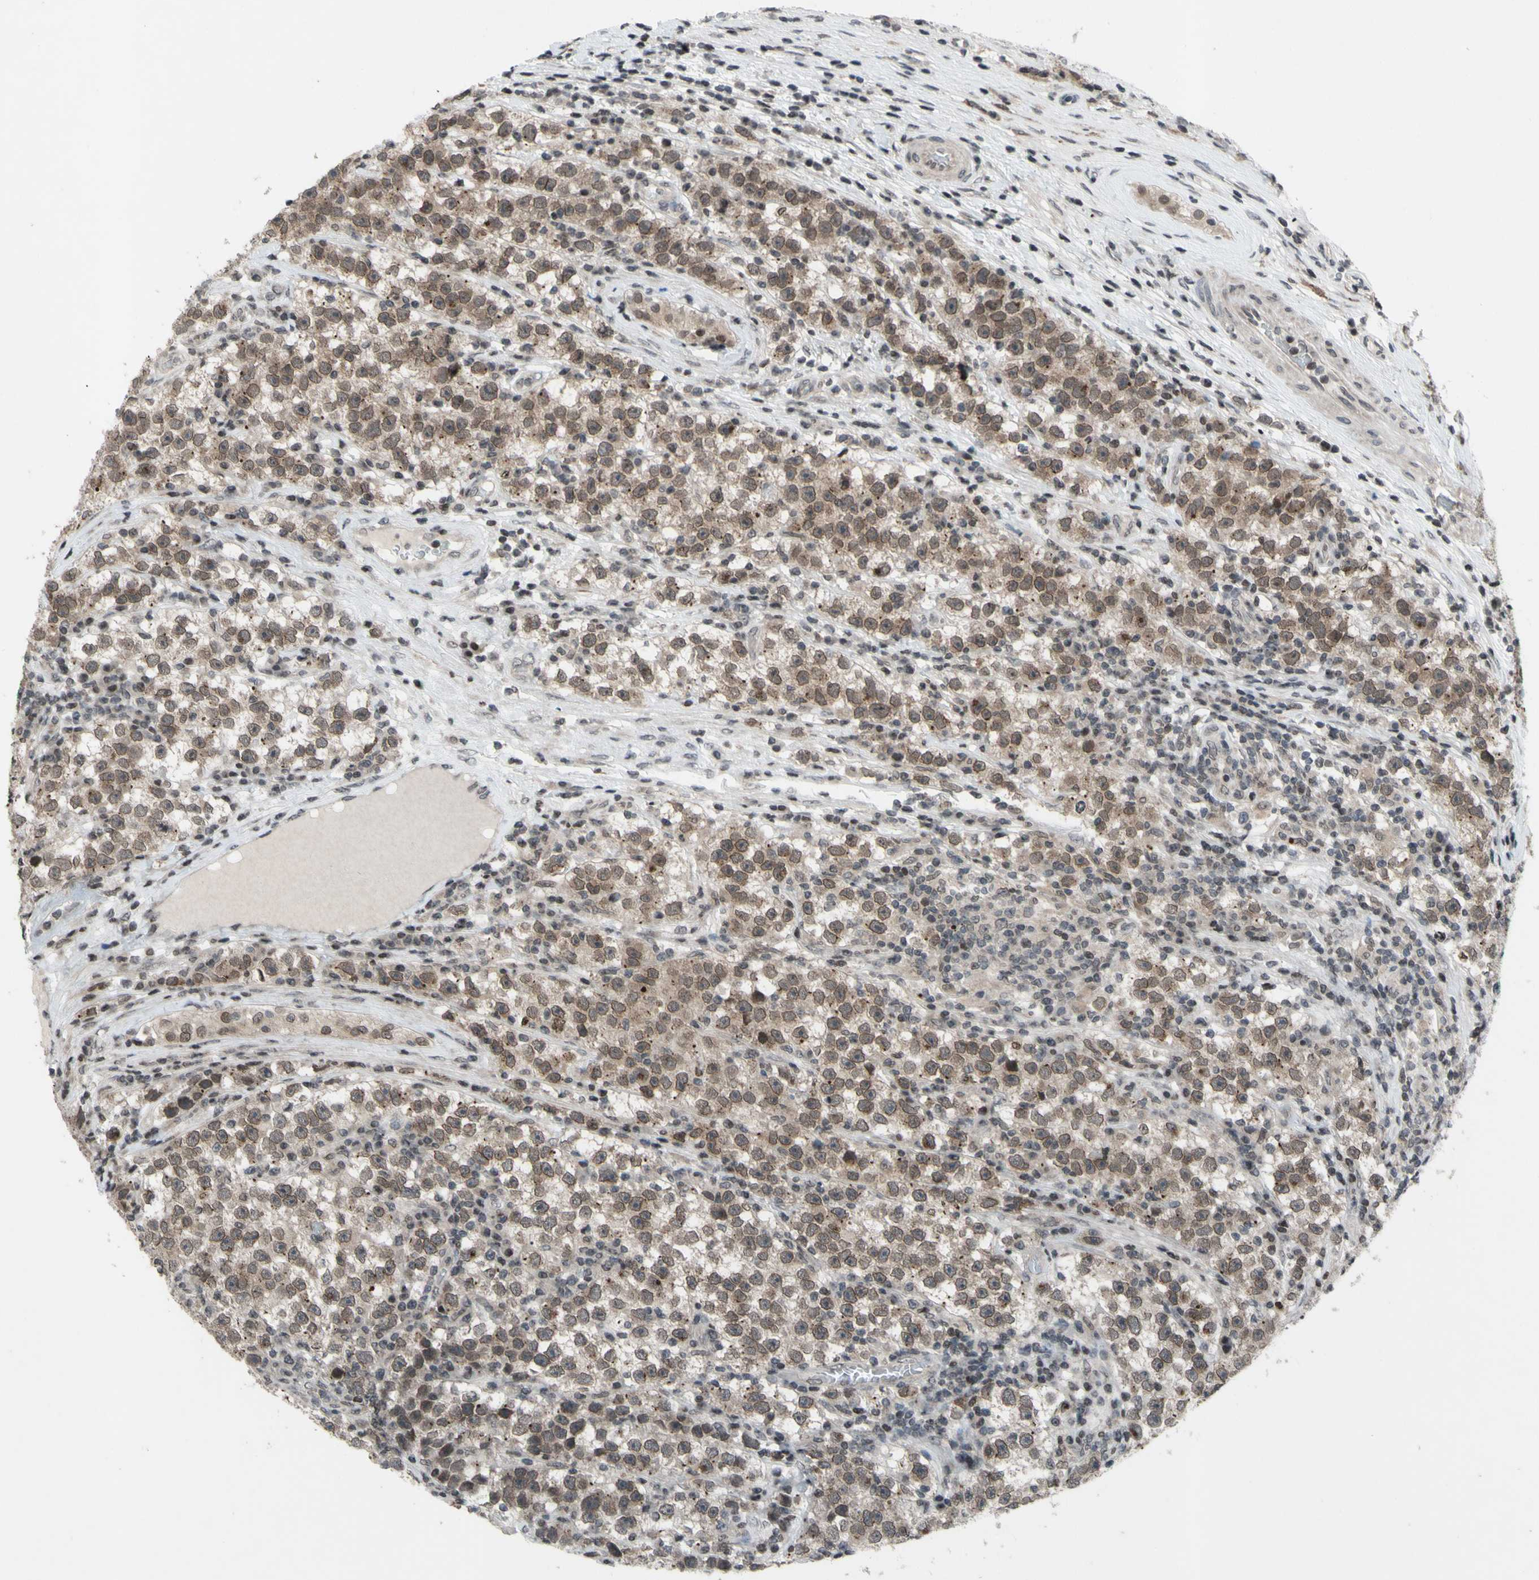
{"staining": {"intensity": "weak", "quantity": "25%-75%", "location": "cytoplasmic/membranous,nuclear"}, "tissue": "testis cancer", "cell_type": "Tumor cells", "image_type": "cancer", "snomed": [{"axis": "morphology", "description": "Seminoma, NOS"}, {"axis": "topography", "description": "Testis"}], "caption": "Human testis cancer stained for a protein (brown) exhibits weak cytoplasmic/membranous and nuclear positive staining in approximately 25%-75% of tumor cells.", "gene": "XPO1", "patient": {"sex": "male", "age": 22}}